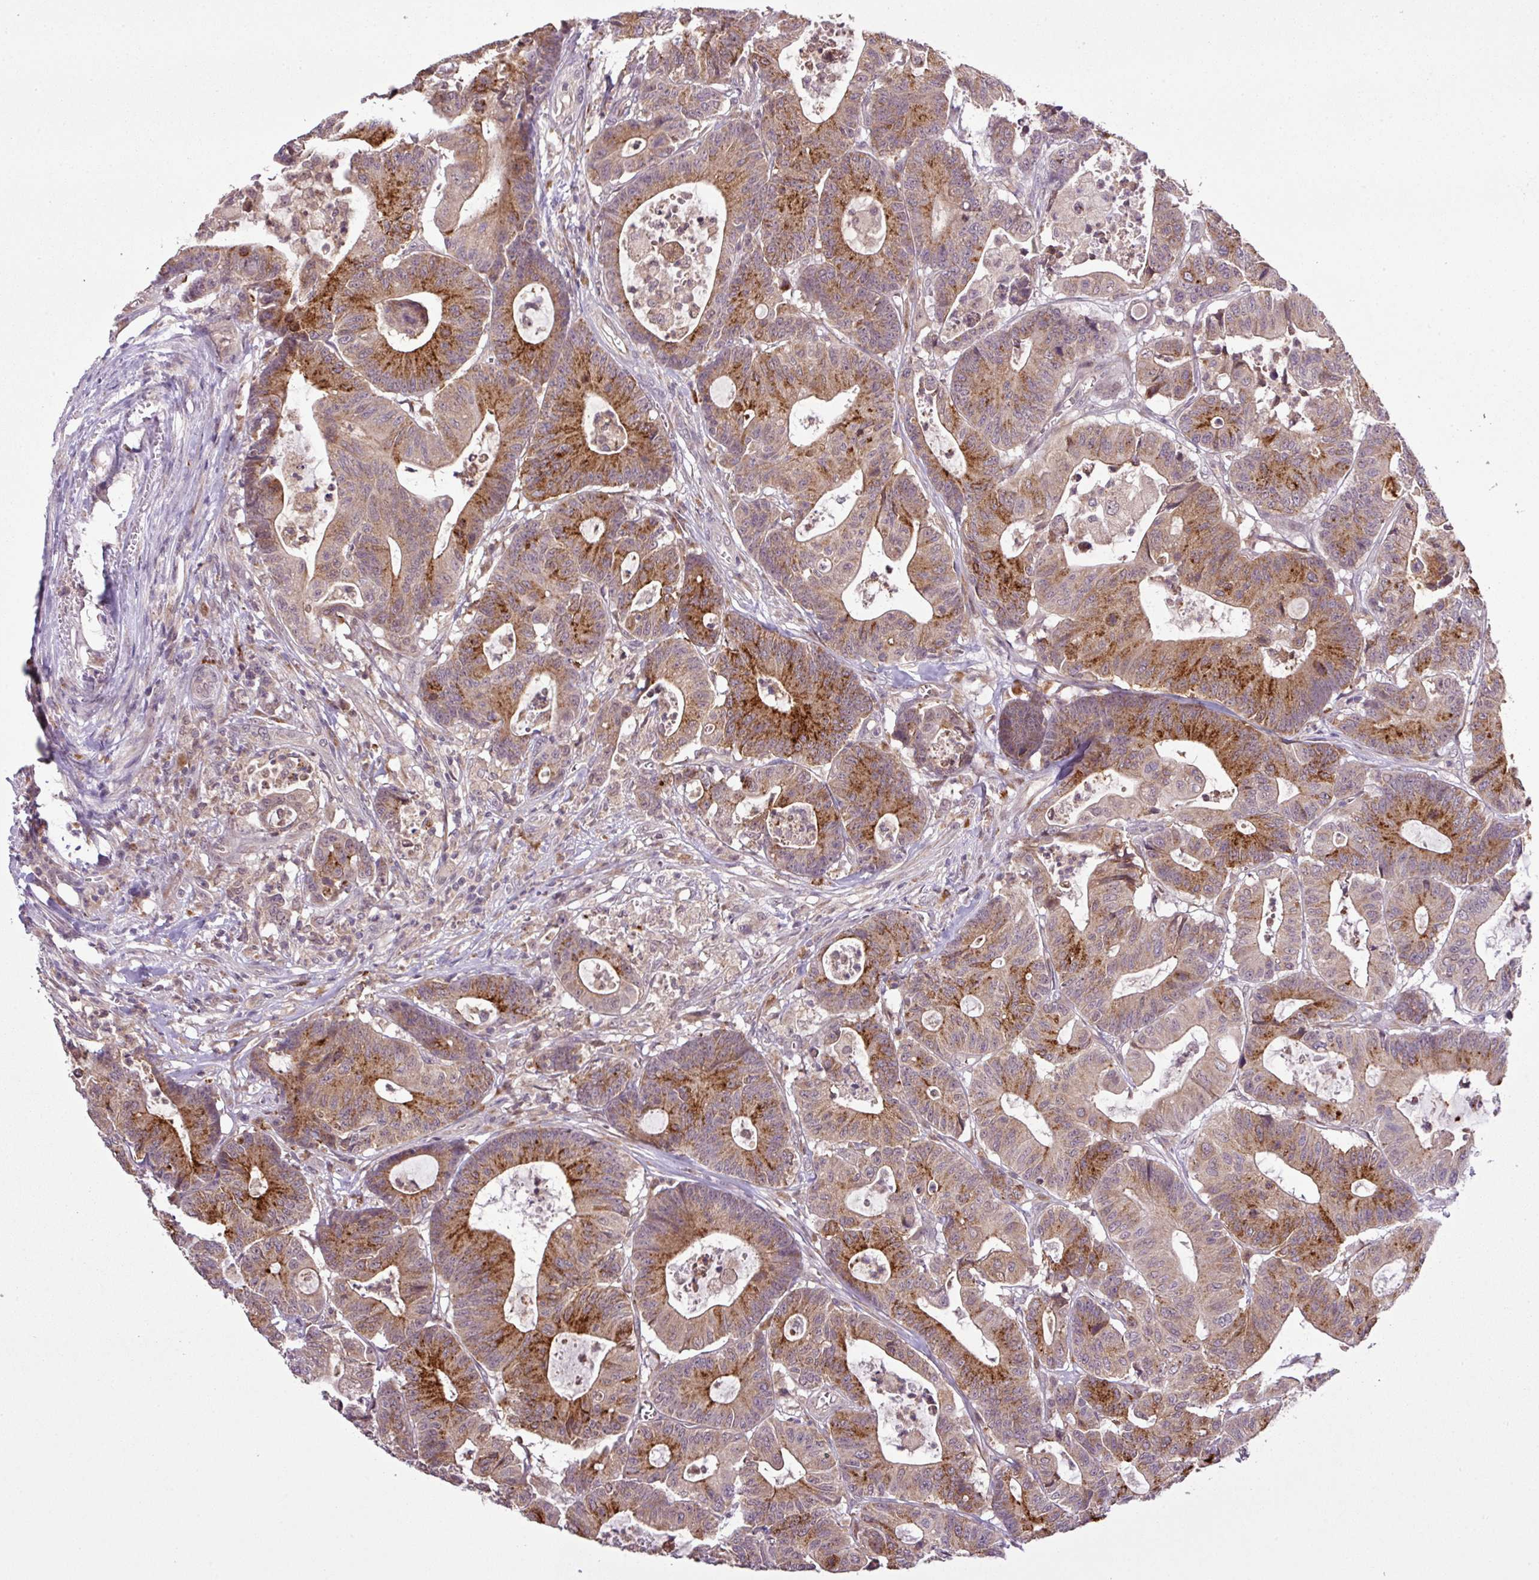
{"staining": {"intensity": "strong", "quantity": ">75%", "location": "cytoplasmic/membranous"}, "tissue": "colorectal cancer", "cell_type": "Tumor cells", "image_type": "cancer", "snomed": [{"axis": "morphology", "description": "Adenocarcinoma, NOS"}, {"axis": "topography", "description": "Colon"}], "caption": "This is a histology image of immunohistochemistry staining of adenocarcinoma (colorectal), which shows strong staining in the cytoplasmic/membranous of tumor cells.", "gene": "SMCO4", "patient": {"sex": "female", "age": 84}}